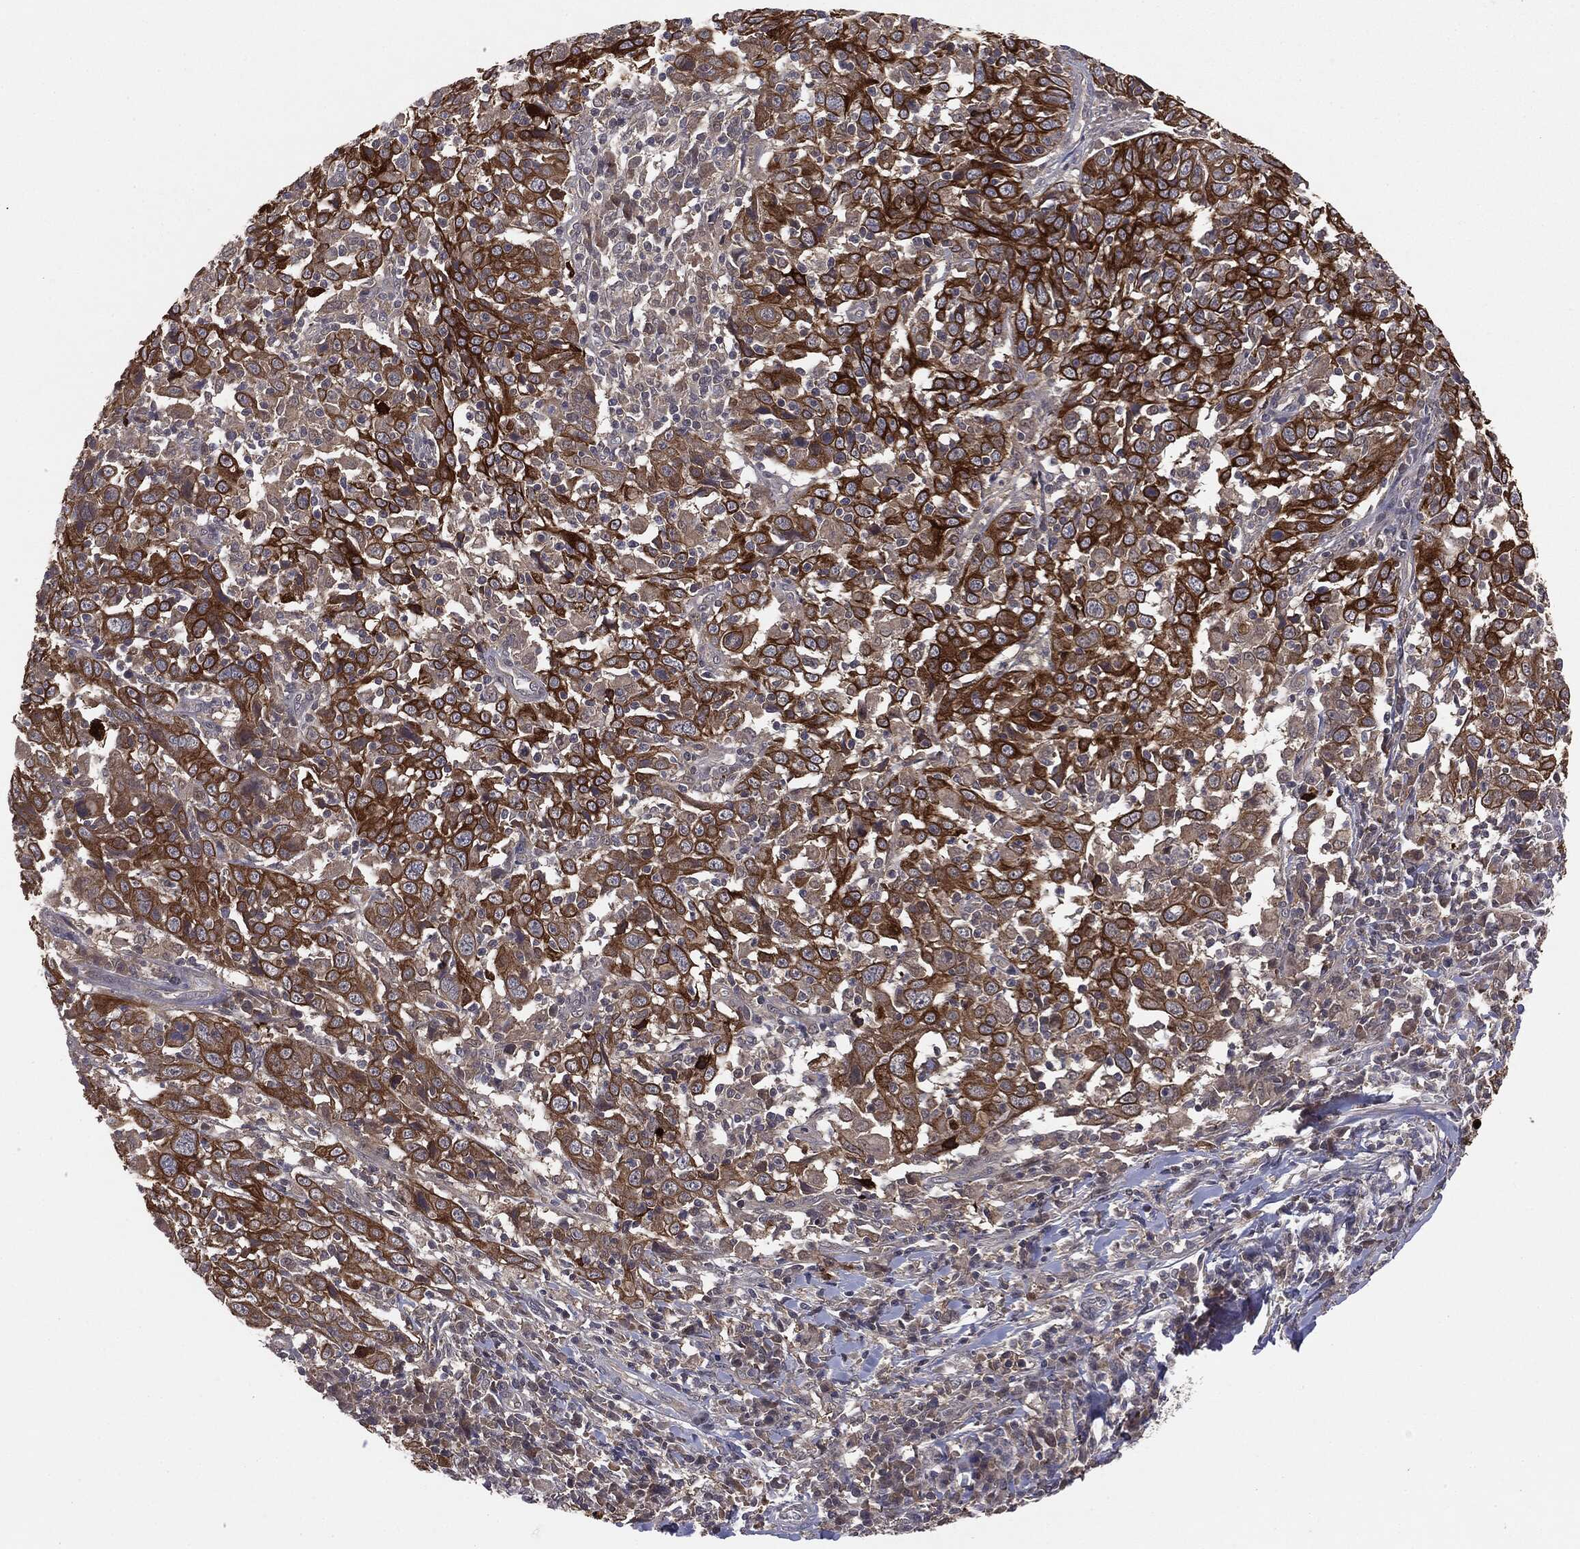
{"staining": {"intensity": "strong", "quantity": ">75%", "location": "cytoplasmic/membranous"}, "tissue": "cervical cancer", "cell_type": "Tumor cells", "image_type": "cancer", "snomed": [{"axis": "morphology", "description": "Squamous cell carcinoma, NOS"}, {"axis": "topography", "description": "Cervix"}], "caption": "Protein analysis of squamous cell carcinoma (cervical) tissue demonstrates strong cytoplasmic/membranous expression in approximately >75% of tumor cells. (DAB IHC, brown staining for protein, blue staining for nuclei).", "gene": "KRT7", "patient": {"sex": "female", "age": 46}}